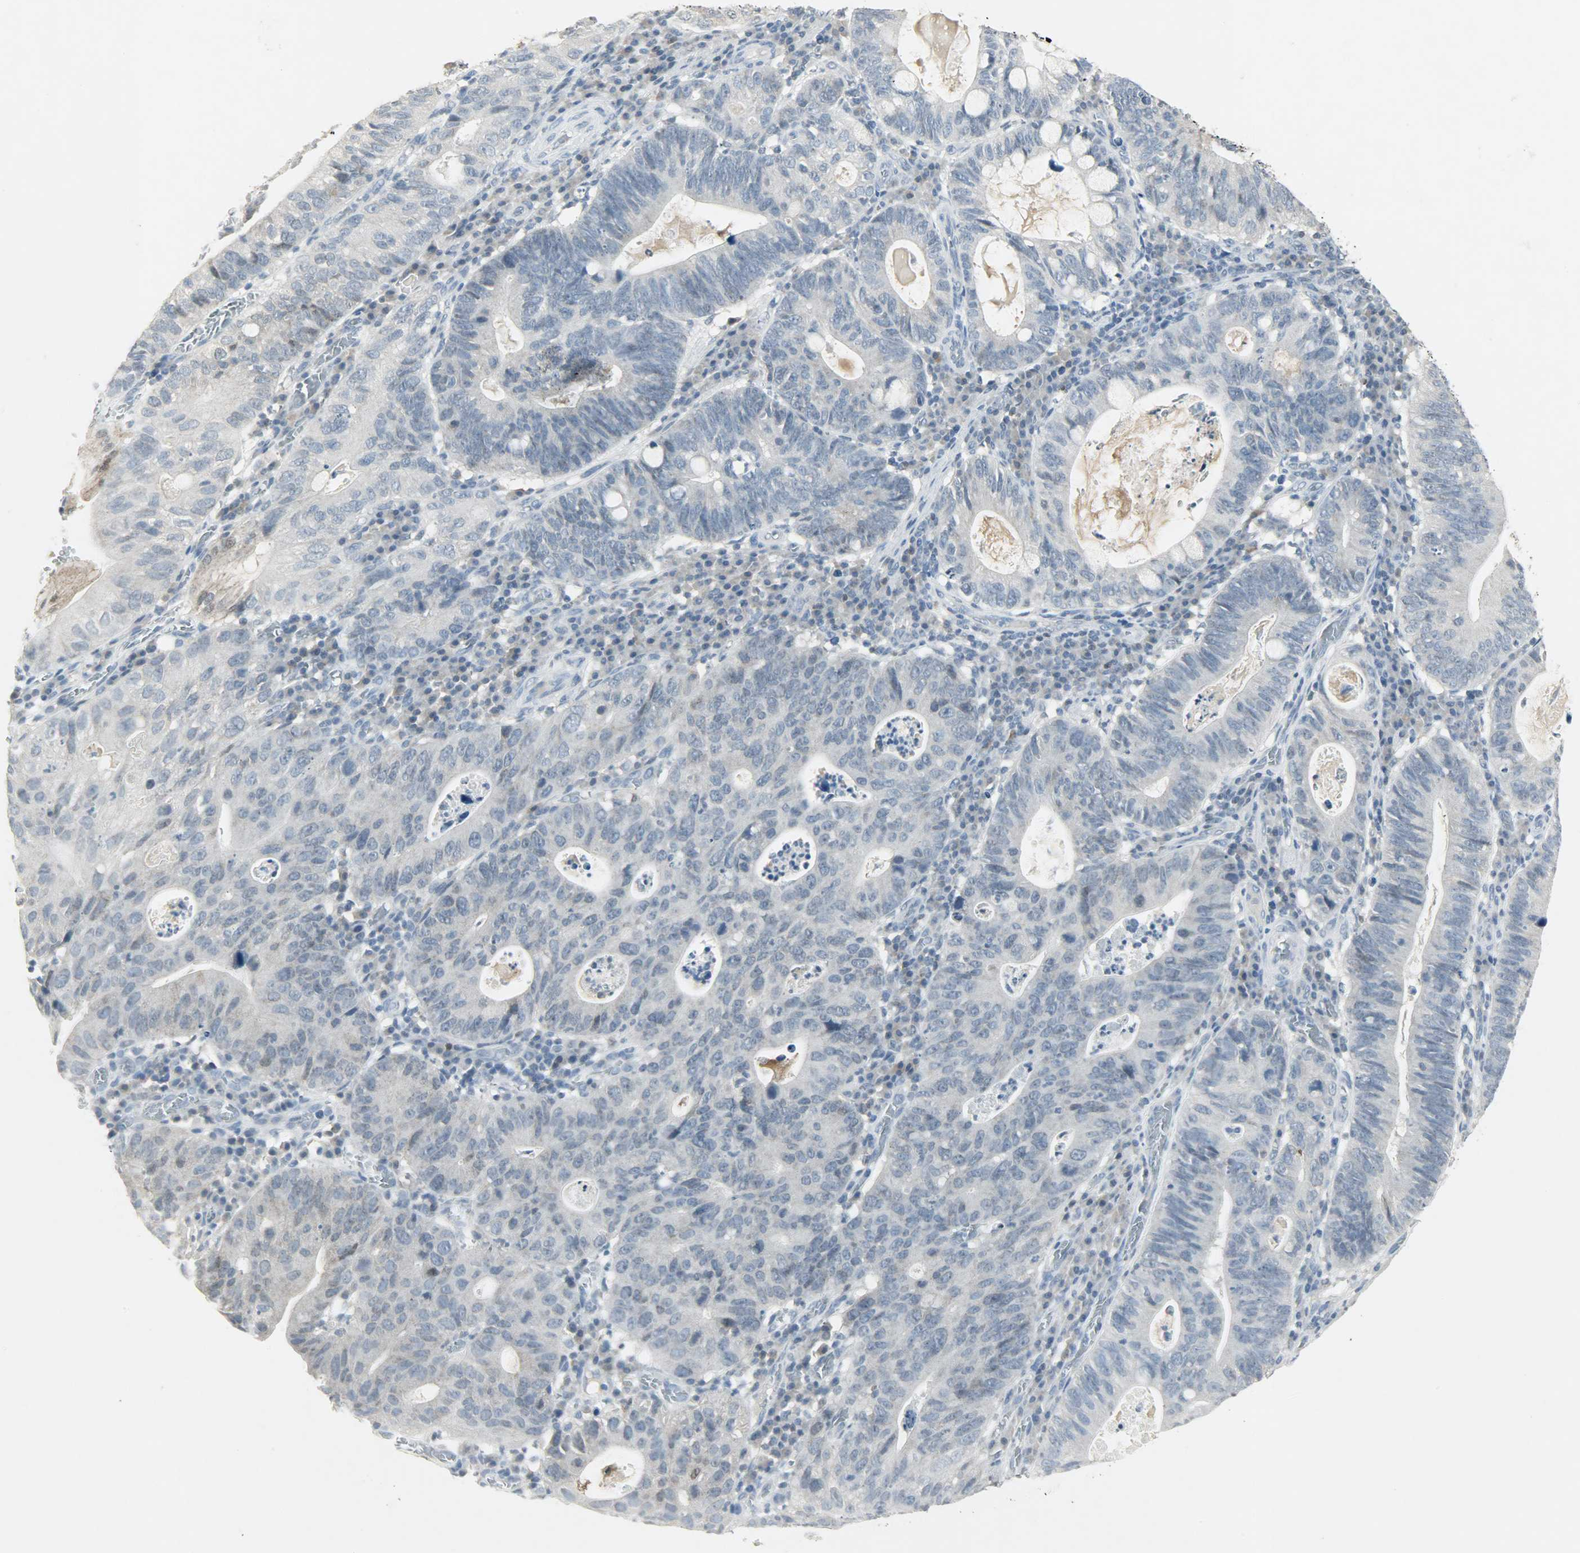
{"staining": {"intensity": "moderate", "quantity": "<25%", "location": "cytoplasmic/membranous,nuclear"}, "tissue": "stomach cancer", "cell_type": "Tumor cells", "image_type": "cancer", "snomed": [{"axis": "morphology", "description": "Adenocarcinoma, NOS"}, {"axis": "topography", "description": "Stomach"}], "caption": "Human stomach cancer stained with a brown dye displays moderate cytoplasmic/membranous and nuclear positive staining in approximately <25% of tumor cells.", "gene": "CAMK4", "patient": {"sex": "male", "age": 59}}